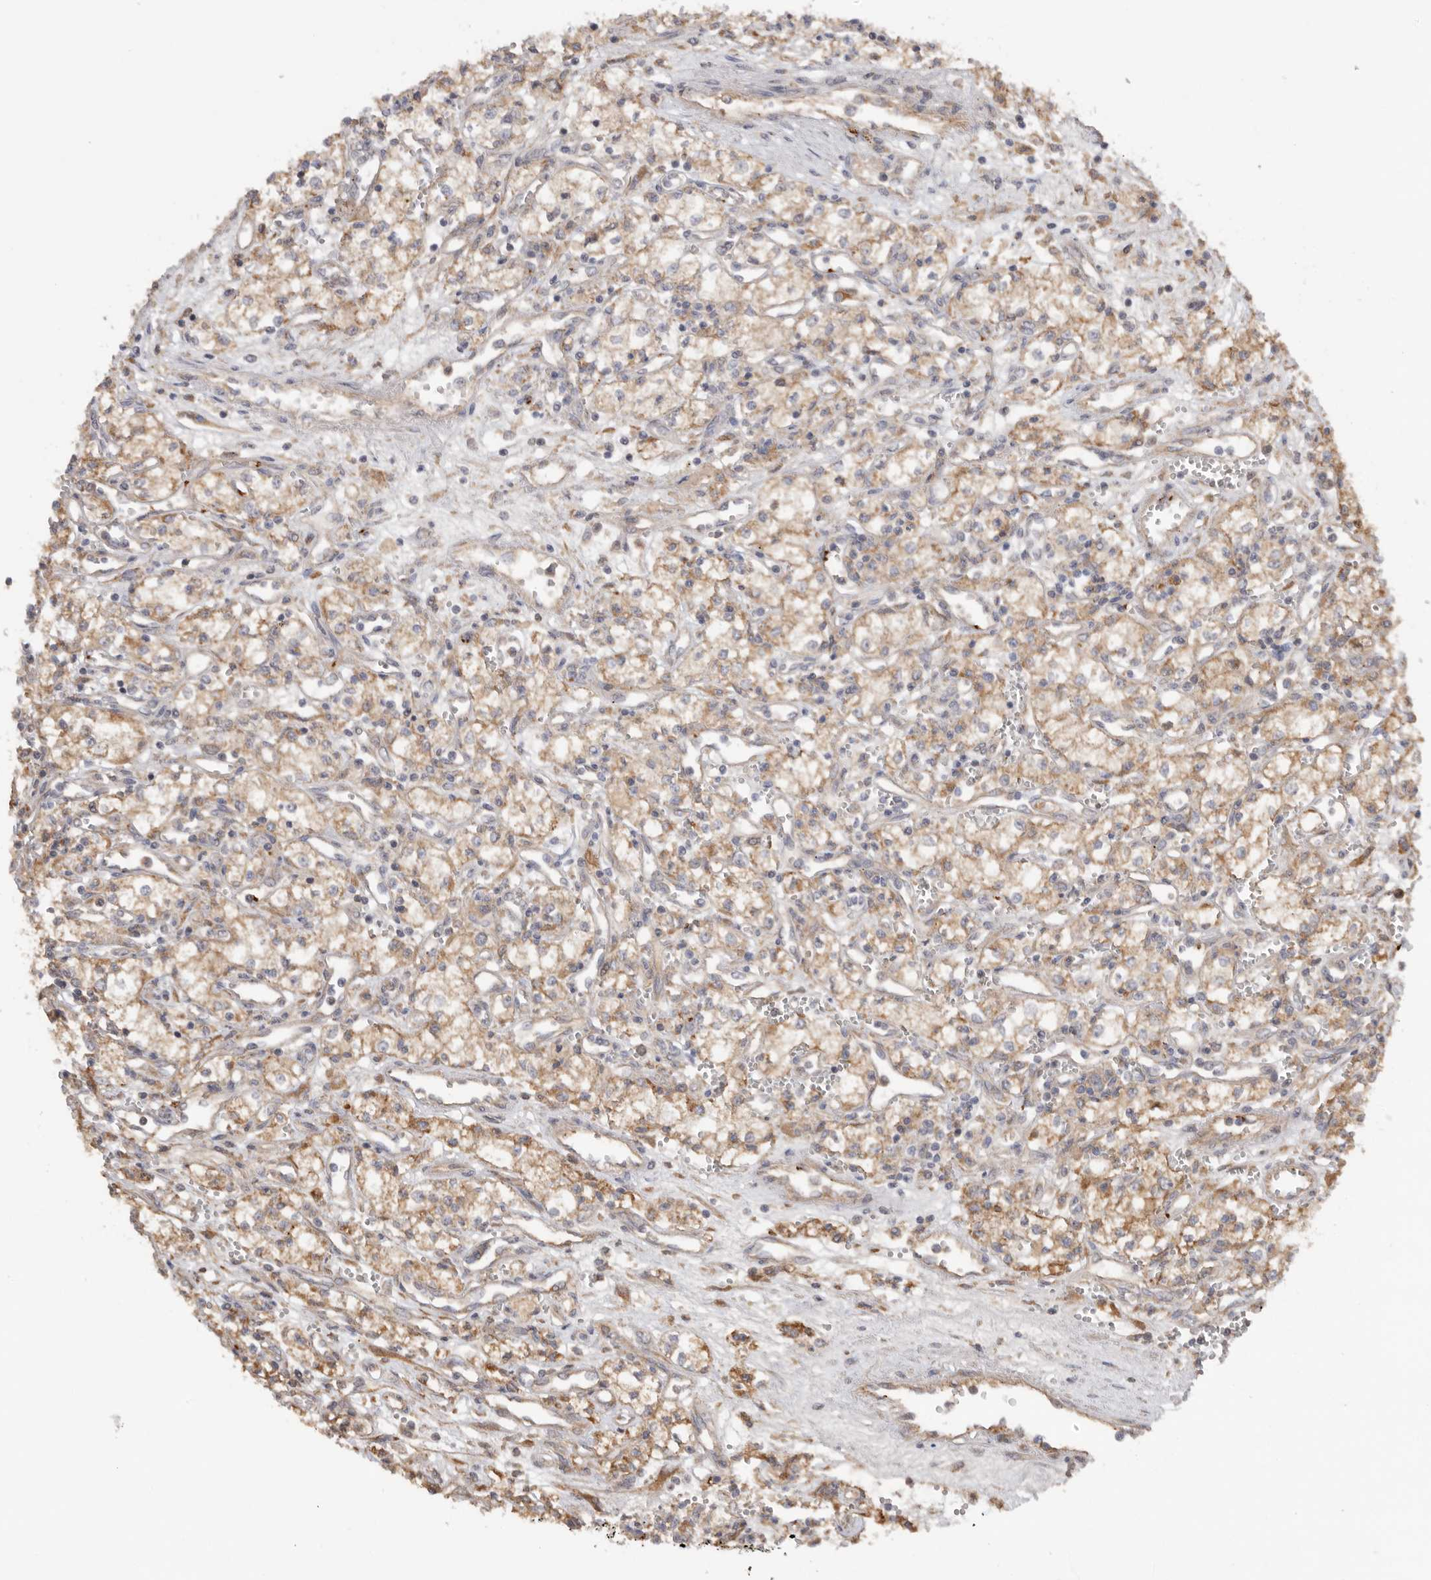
{"staining": {"intensity": "weak", "quantity": ">75%", "location": "cytoplasmic/membranous"}, "tissue": "renal cancer", "cell_type": "Tumor cells", "image_type": "cancer", "snomed": [{"axis": "morphology", "description": "Adenocarcinoma, NOS"}, {"axis": "topography", "description": "Kidney"}], "caption": "IHC image of human adenocarcinoma (renal) stained for a protein (brown), which displays low levels of weak cytoplasmic/membranous positivity in approximately >75% of tumor cells.", "gene": "CDC42BPB", "patient": {"sex": "male", "age": 59}}